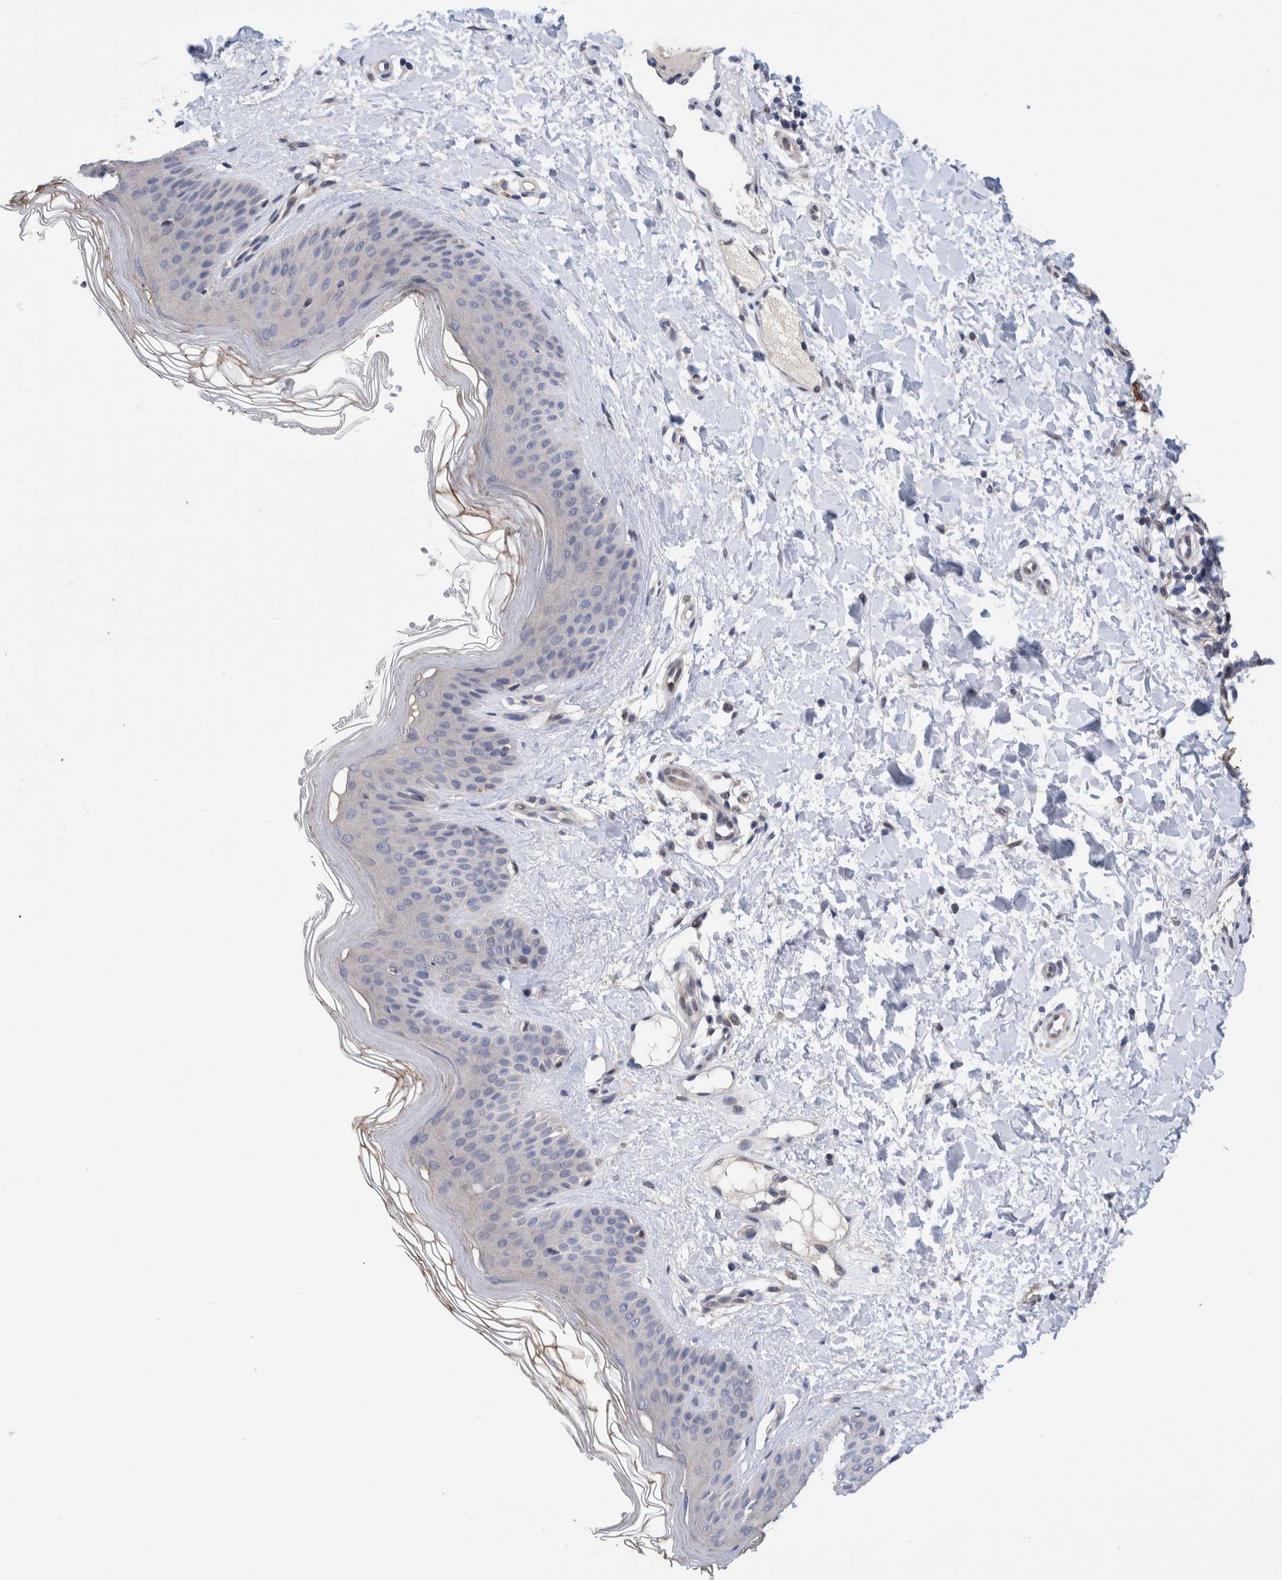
{"staining": {"intensity": "negative", "quantity": "none", "location": "none"}, "tissue": "skin", "cell_type": "Fibroblasts", "image_type": "normal", "snomed": [{"axis": "morphology", "description": "Normal tissue, NOS"}, {"axis": "morphology", "description": "Malignant melanoma, Metastatic site"}, {"axis": "topography", "description": "Skin"}], "caption": "Immunohistochemistry photomicrograph of unremarkable skin stained for a protein (brown), which demonstrates no positivity in fibroblasts. The staining was performed using DAB to visualize the protein expression in brown, while the nuclei were stained in blue with hematoxylin (Magnification: 20x).", "gene": "PFAS", "patient": {"sex": "male", "age": 41}}